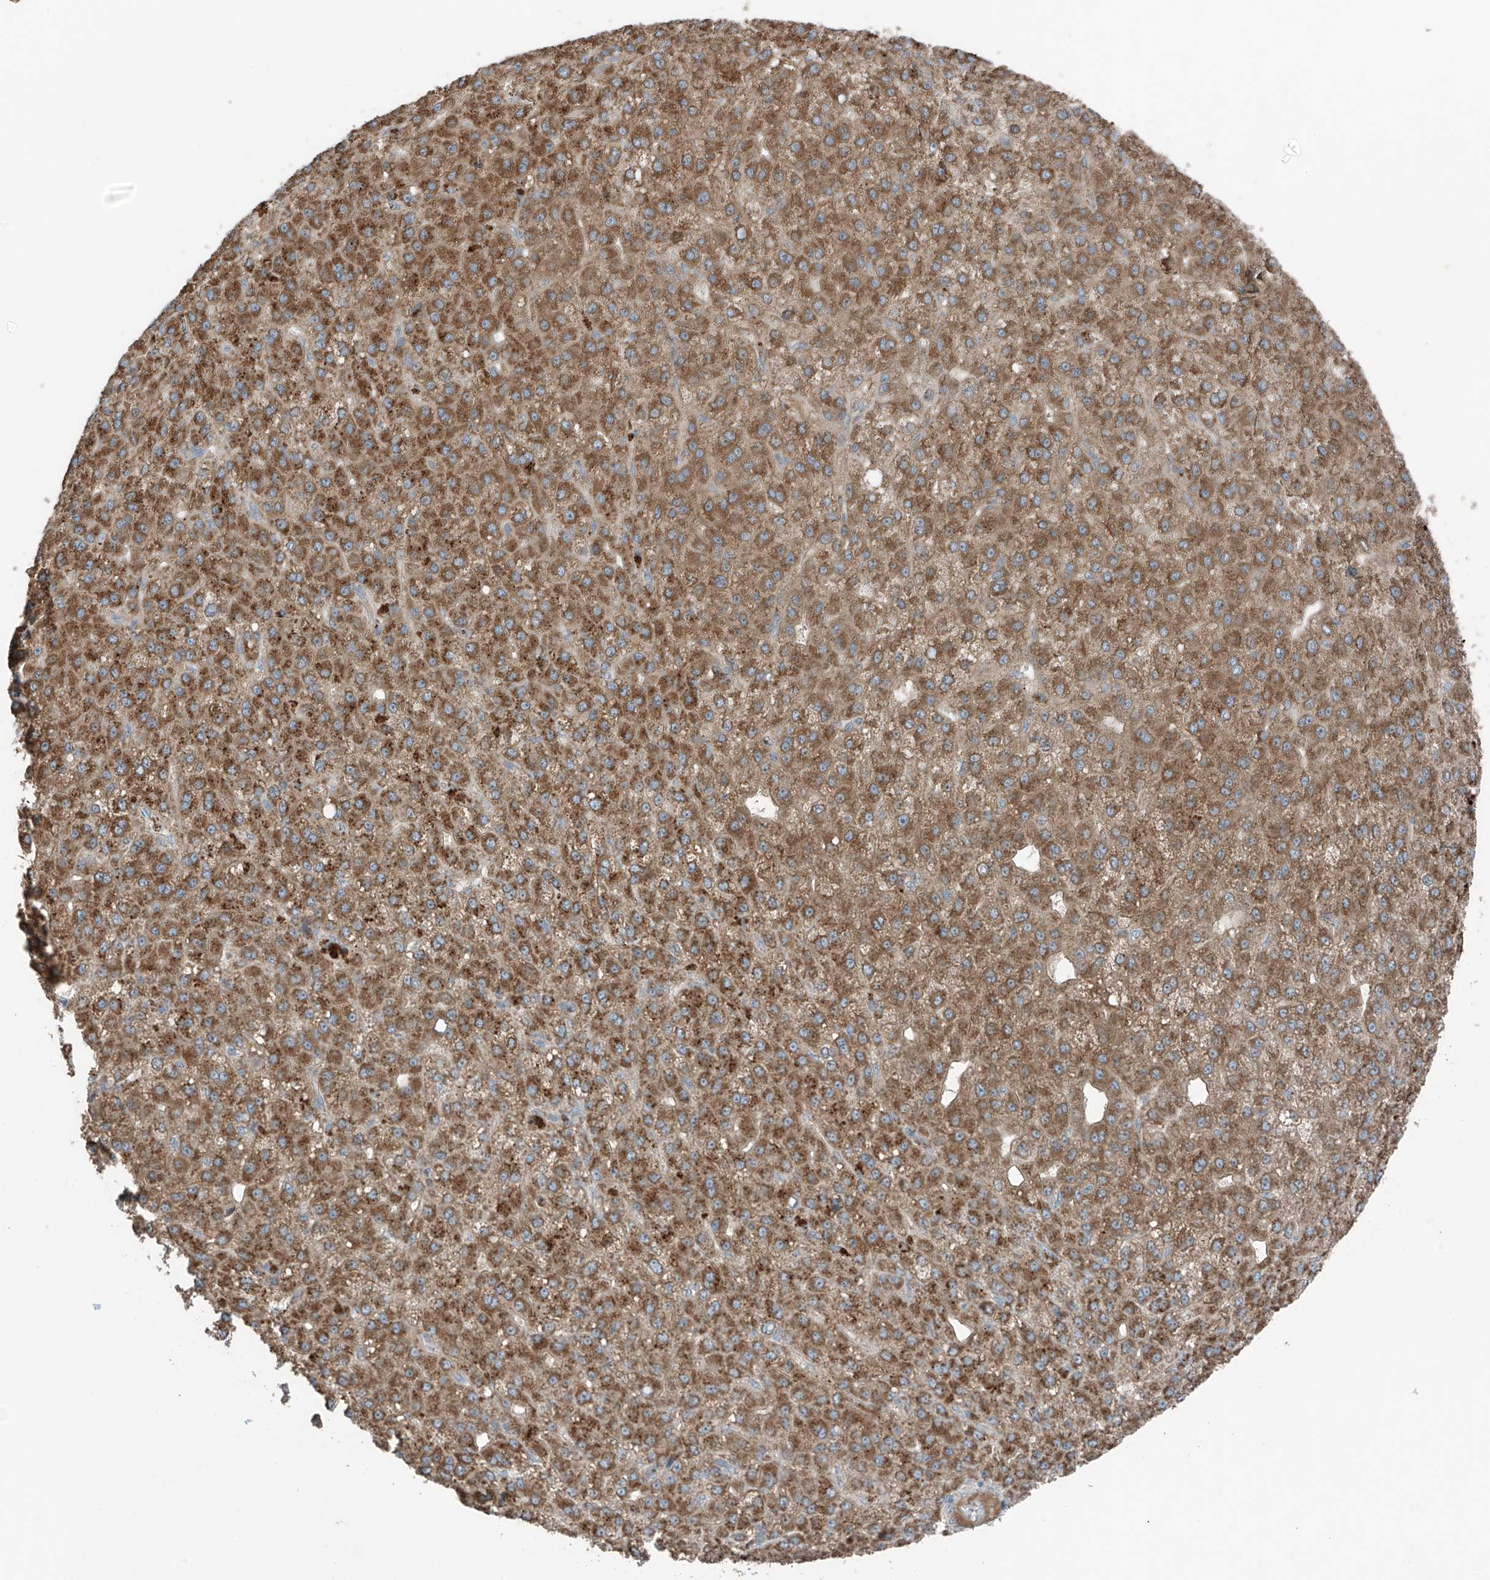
{"staining": {"intensity": "moderate", "quantity": ">75%", "location": "cytoplasmic/membranous"}, "tissue": "liver cancer", "cell_type": "Tumor cells", "image_type": "cancer", "snomed": [{"axis": "morphology", "description": "Carcinoma, Hepatocellular, NOS"}, {"axis": "topography", "description": "Liver"}], "caption": "Moderate cytoplasmic/membranous expression is identified in approximately >75% of tumor cells in liver cancer (hepatocellular carcinoma).", "gene": "SAMD3", "patient": {"sex": "male", "age": 67}}